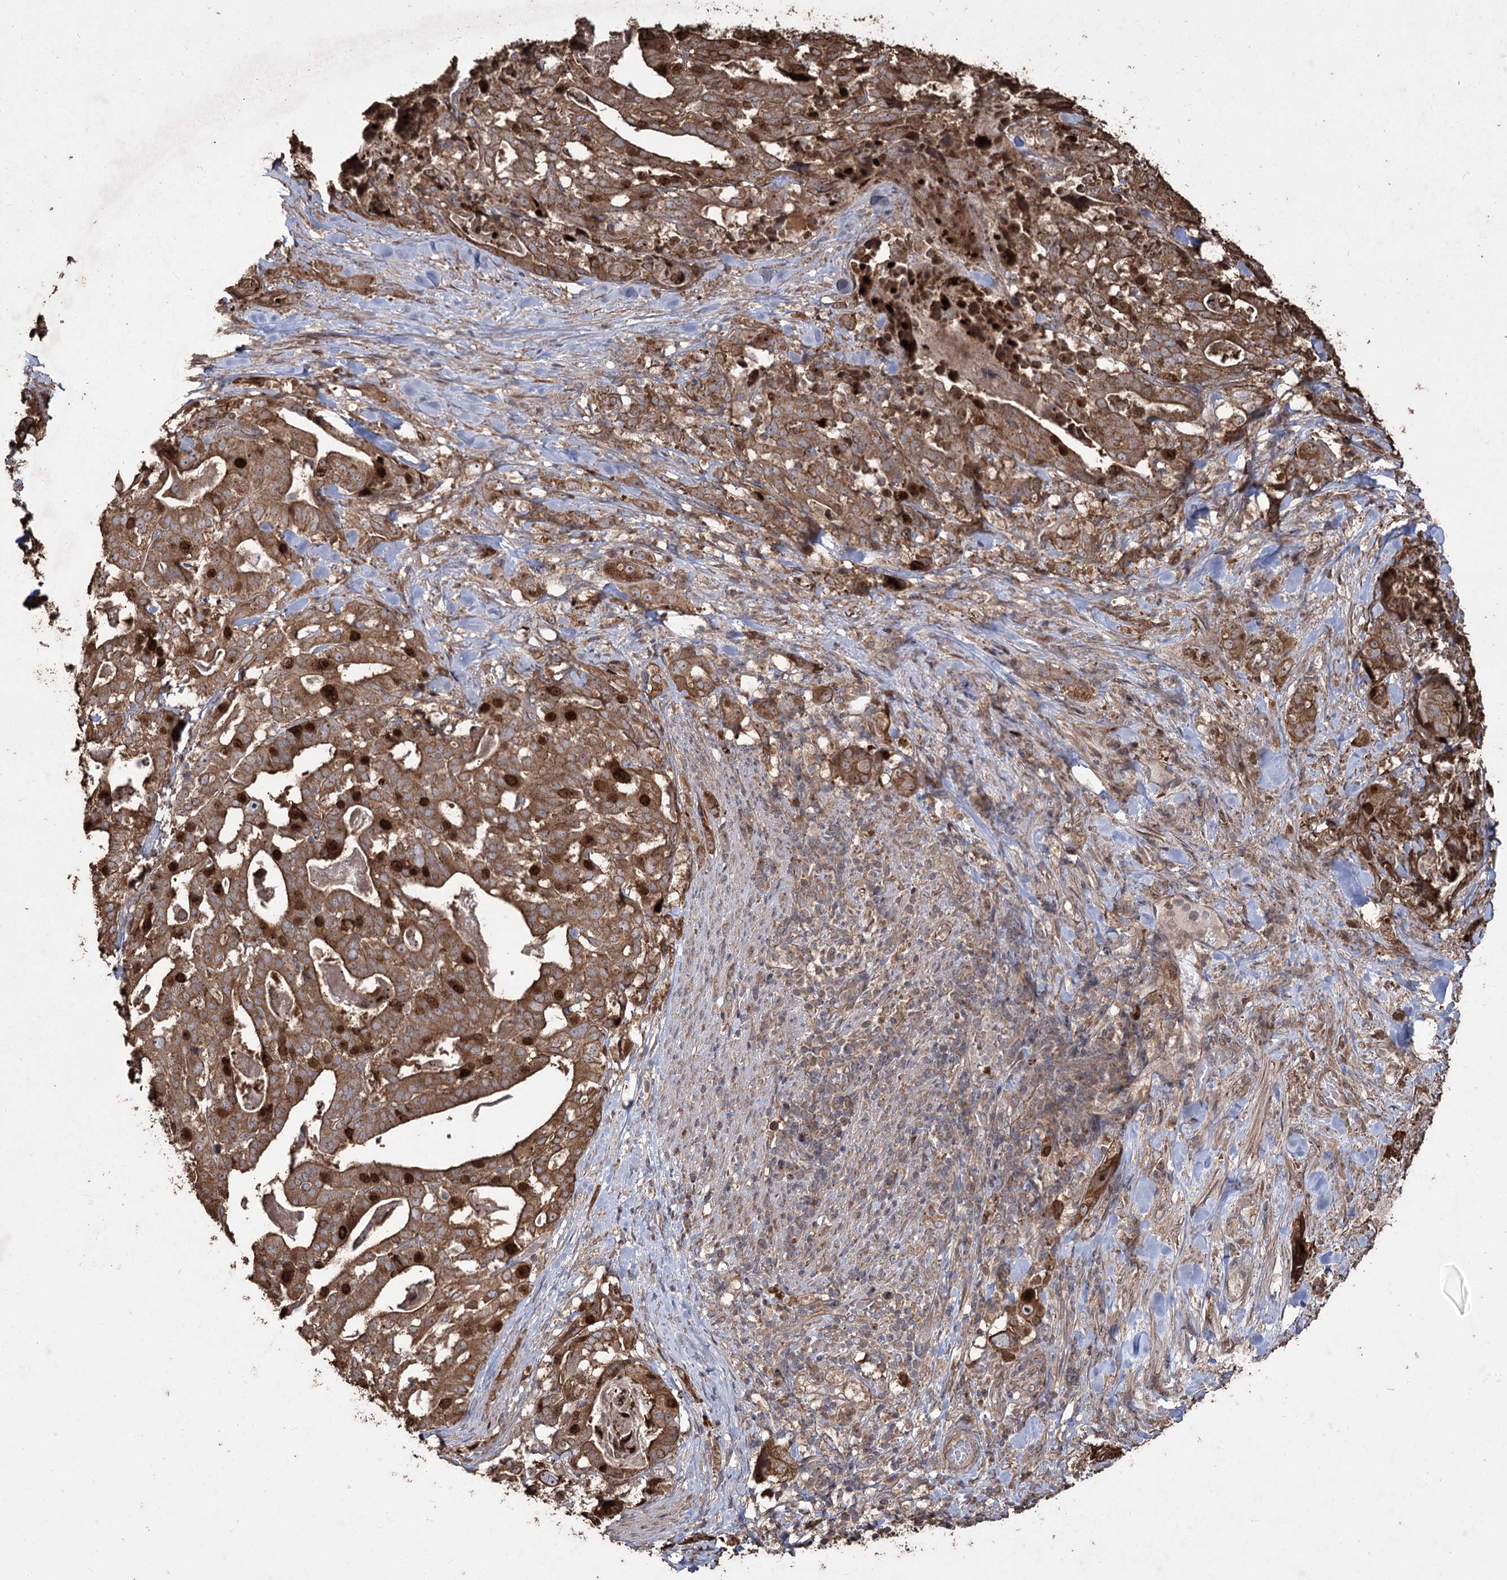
{"staining": {"intensity": "strong", "quantity": ">75%", "location": "cytoplasmic/membranous,nuclear"}, "tissue": "stomach cancer", "cell_type": "Tumor cells", "image_type": "cancer", "snomed": [{"axis": "morphology", "description": "Adenocarcinoma, NOS"}, {"axis": "topography", "description": "Stomach"}], "caption": "IHC of human stomach cancer (adenocarcinoma) reveals high levels of strong cytoplasmic/membranous and nuclear expression in about >75% of tumor cells.", "gene": "PRC1", "patient": {"sex": "male", "age": 48}}